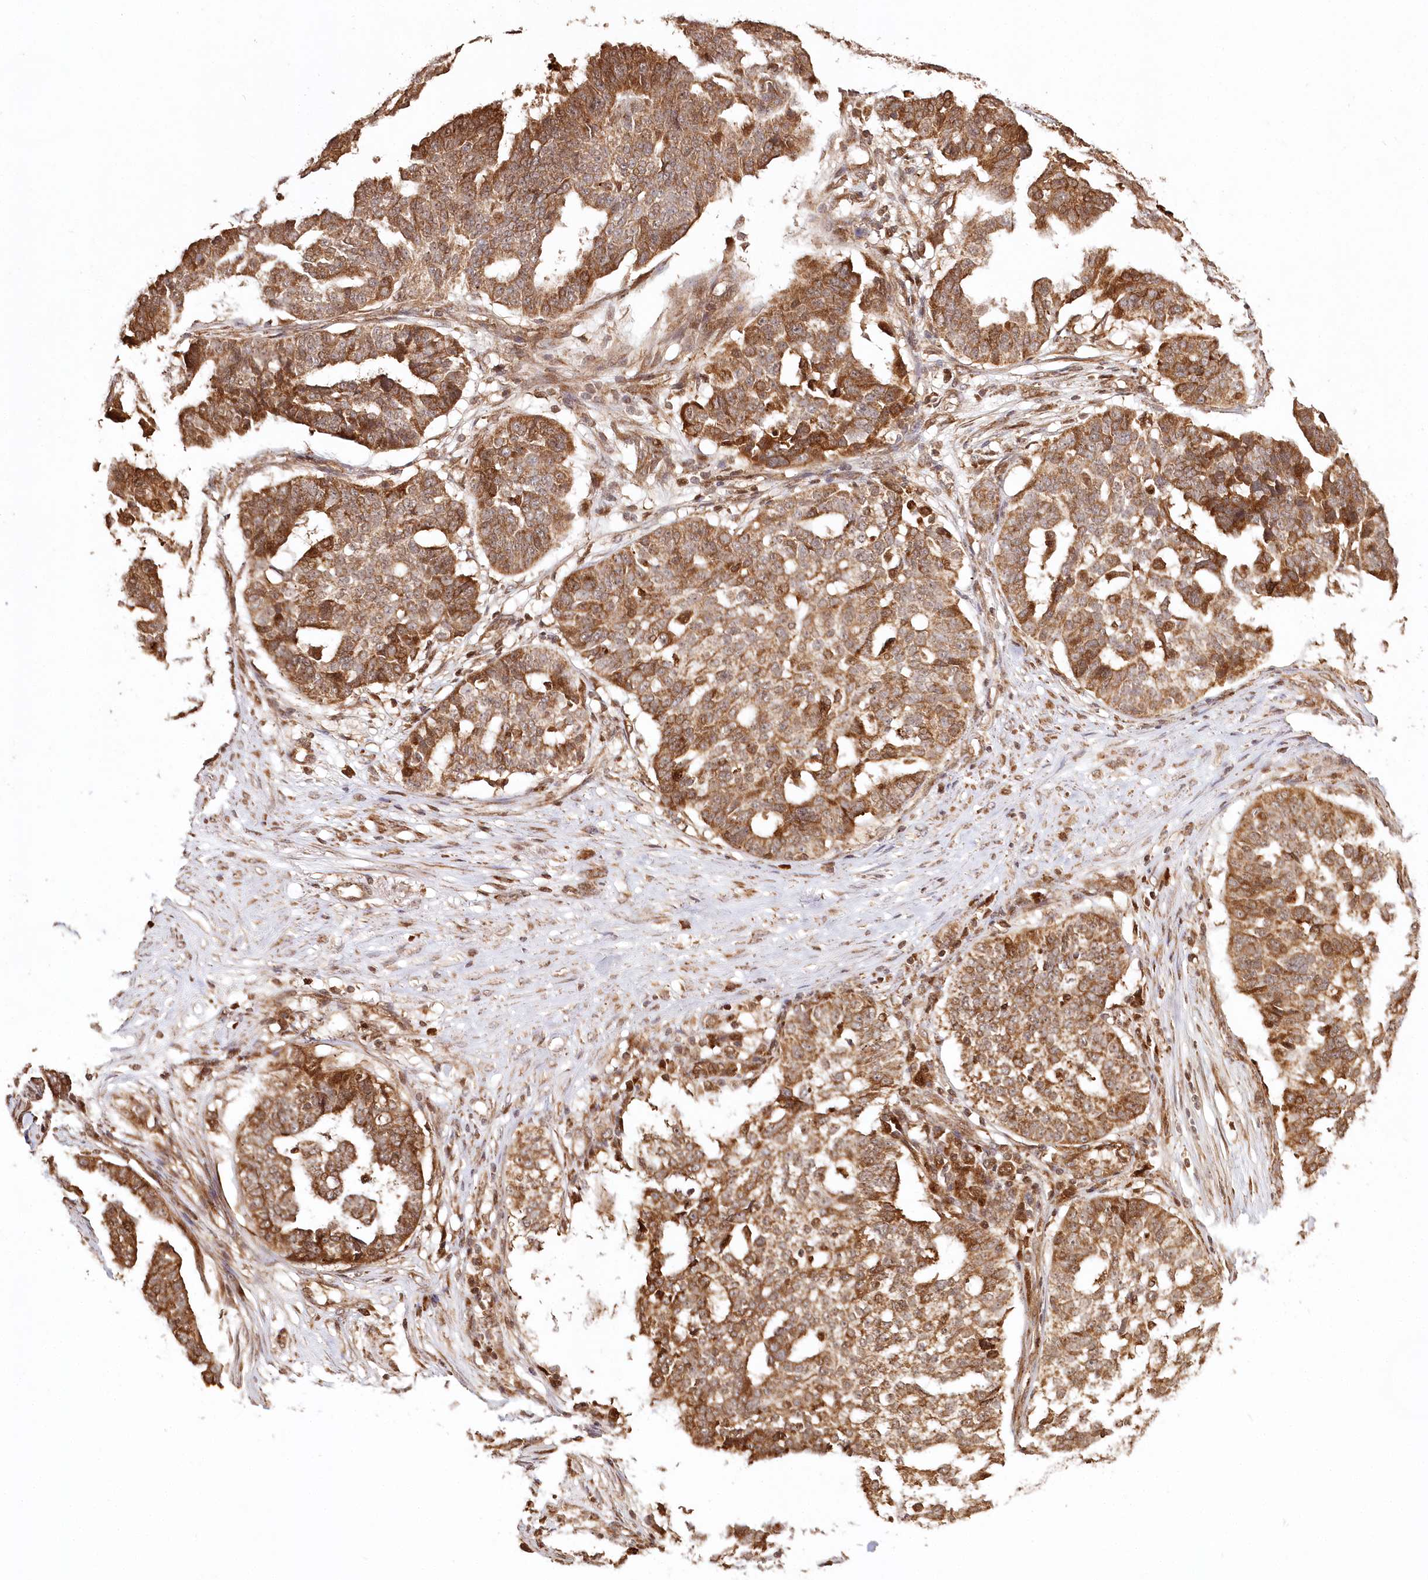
{"staining": {"intensity": "strong", "quantity": ">75%", "location": "cytoplasmic/membranous,nuclear"}, "tissue": "ovarian cancer", "cell_type": "Tumor cells", "image_type": "cancer", "snomed": [{"axis": "morphology", "description": "Cystadenocarcinoma, serous, NOS"}, {"axis": "topography", "description": "Ovary"}], "caption": "Immunohistochemistry image of ovarian cancer (serous cystadenocarcinoma) stained for a protein (brown), which exhibits high levels of strong cytoplasmic/membranous and nuclear staining in about >75% of tumor cells.", "gene": "ULK2", "patient": {"sex": "female", "age": 59}}